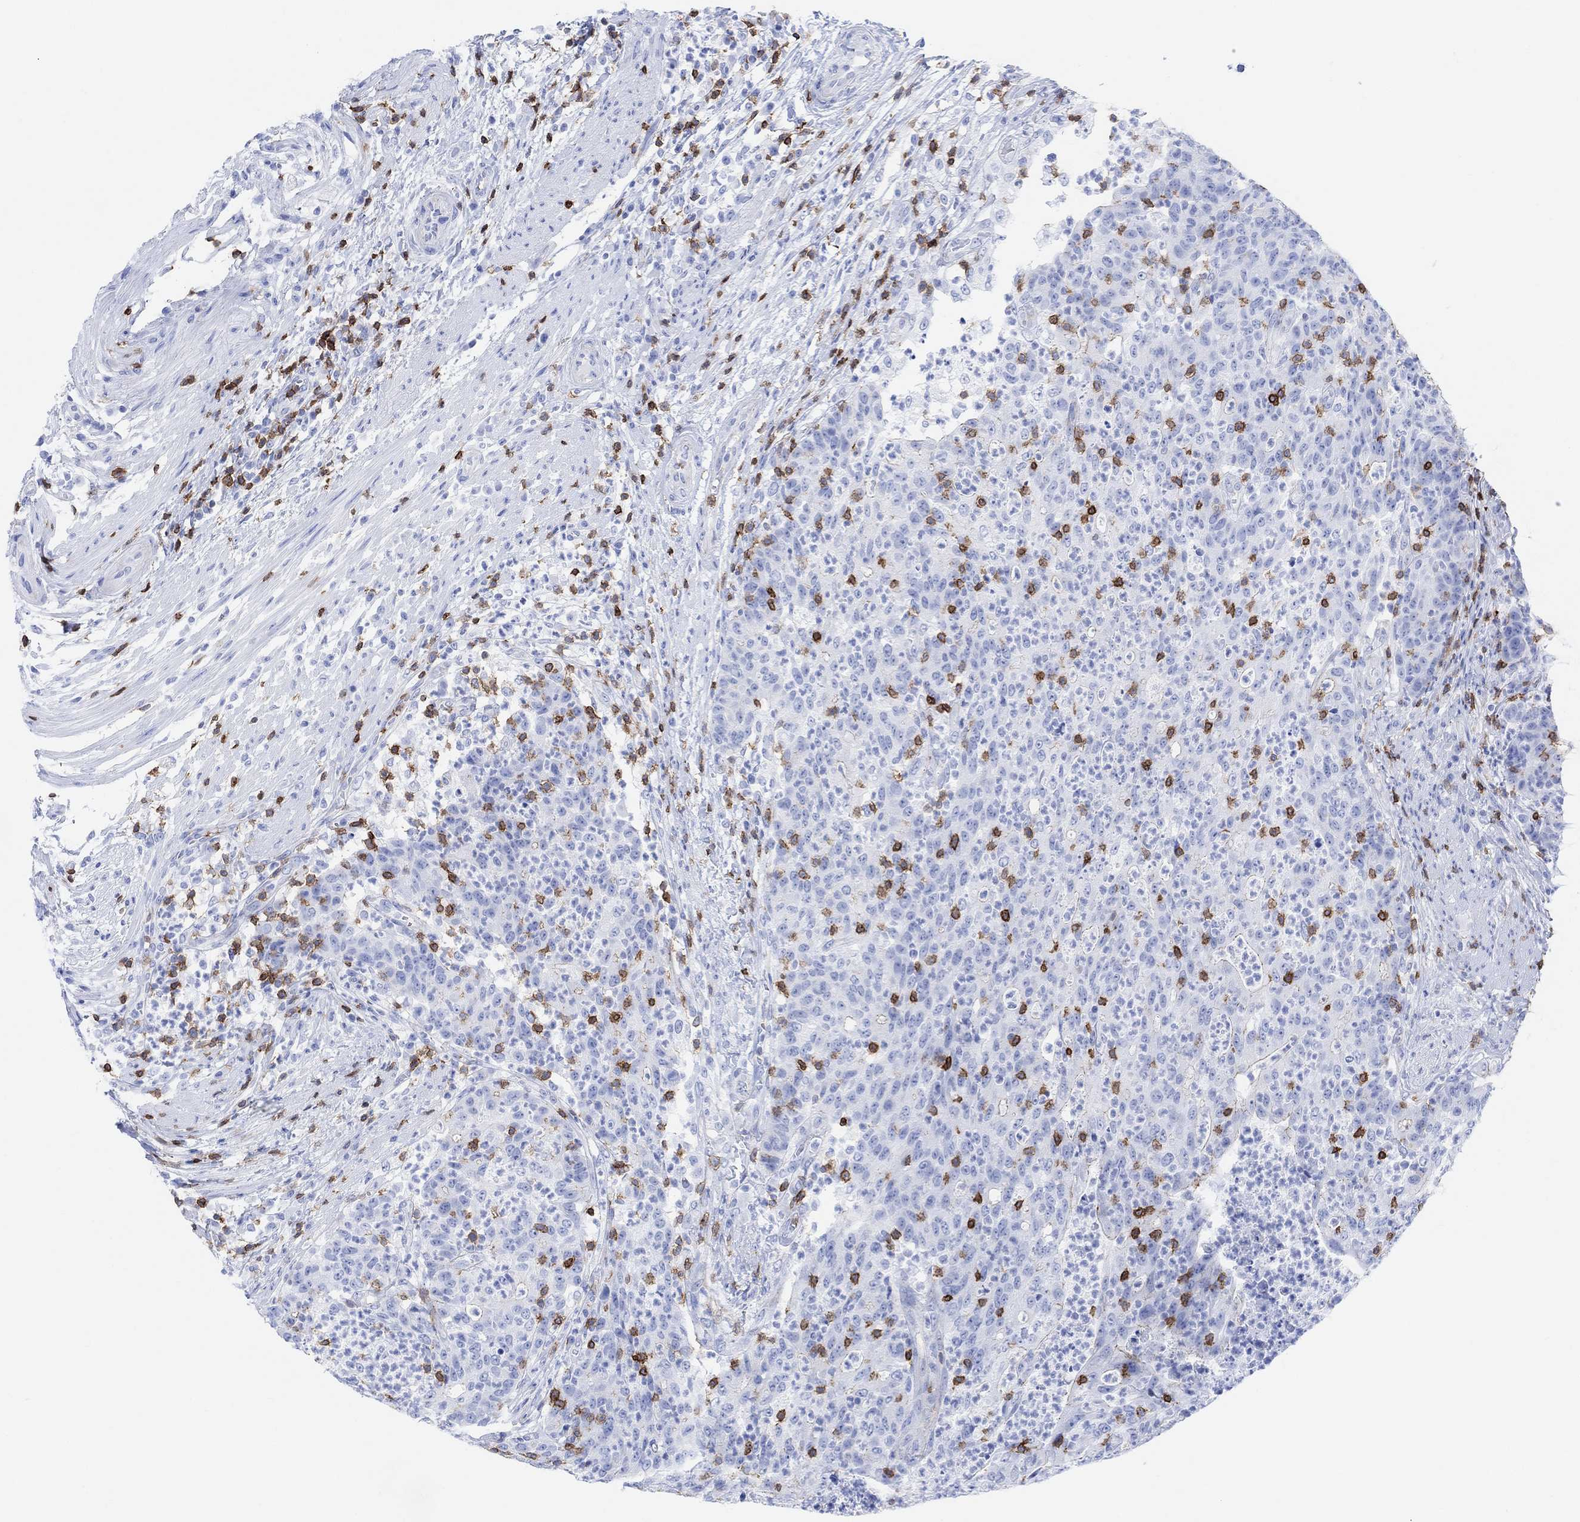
{"staining": {"intensity": "negative", "quantity": "none", "location": "none"}, "tissue": "colorectal cancer", "cell_type": "Tumor cells", "image_type": "cancer", "snomed": [{"axis": "morphology", "description": "Adenocarcinoma, NOS"}, {"axis": "topography", "description": "Colon"}], "caption": "Colorectal adenocarcinoma was stained to show a protein in brown. There is no significant staining in tumor cells.", "gene": "GPR65", "patient": {"sex": "male", "age": 70}}